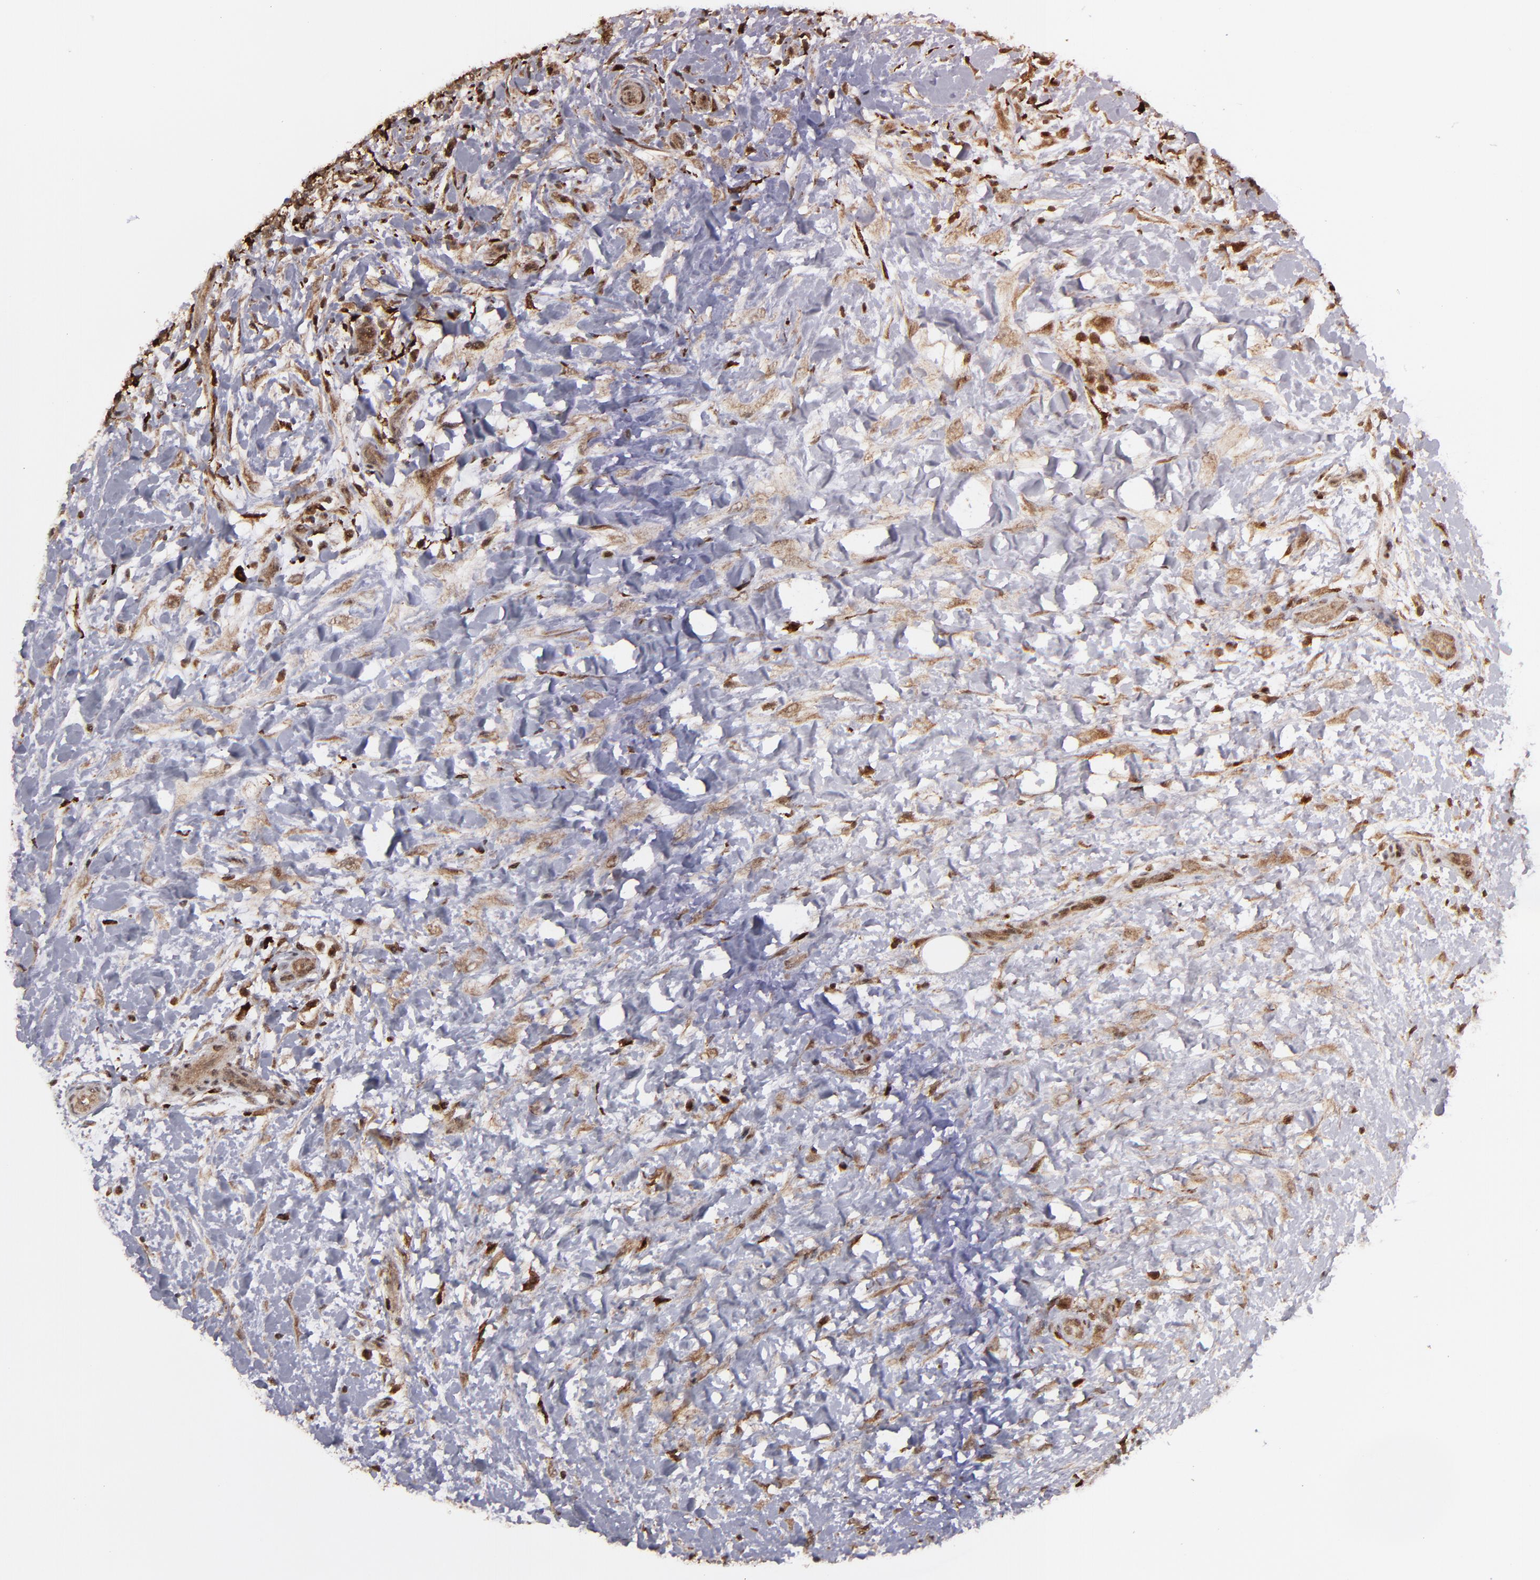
{"staining": {"intensity": "strong", "quantity": ">75%", "location": "cytoplasmic/membranous,nuclear"}, "tissue": "lymphoma", "cell_type": "Tumor cells", "image_type": "cancer", "snomed": [{"axis": "morphology", "description": "Malignant lymphoma, non-Hodgkin's type, Low grade"}, {"axis": "topography", "description": "Lymph node"}], "caption": "Approximately >75% of tumor cells in malignant lymphoma, non-Hodgkin's type (low-grade) show strong cytoplasmic/membranous and nuclear protein expression as visualized by brown immunohistochemical staining.", "gene": "RGS6", "patient": {"sex": "female", "age": 76}}